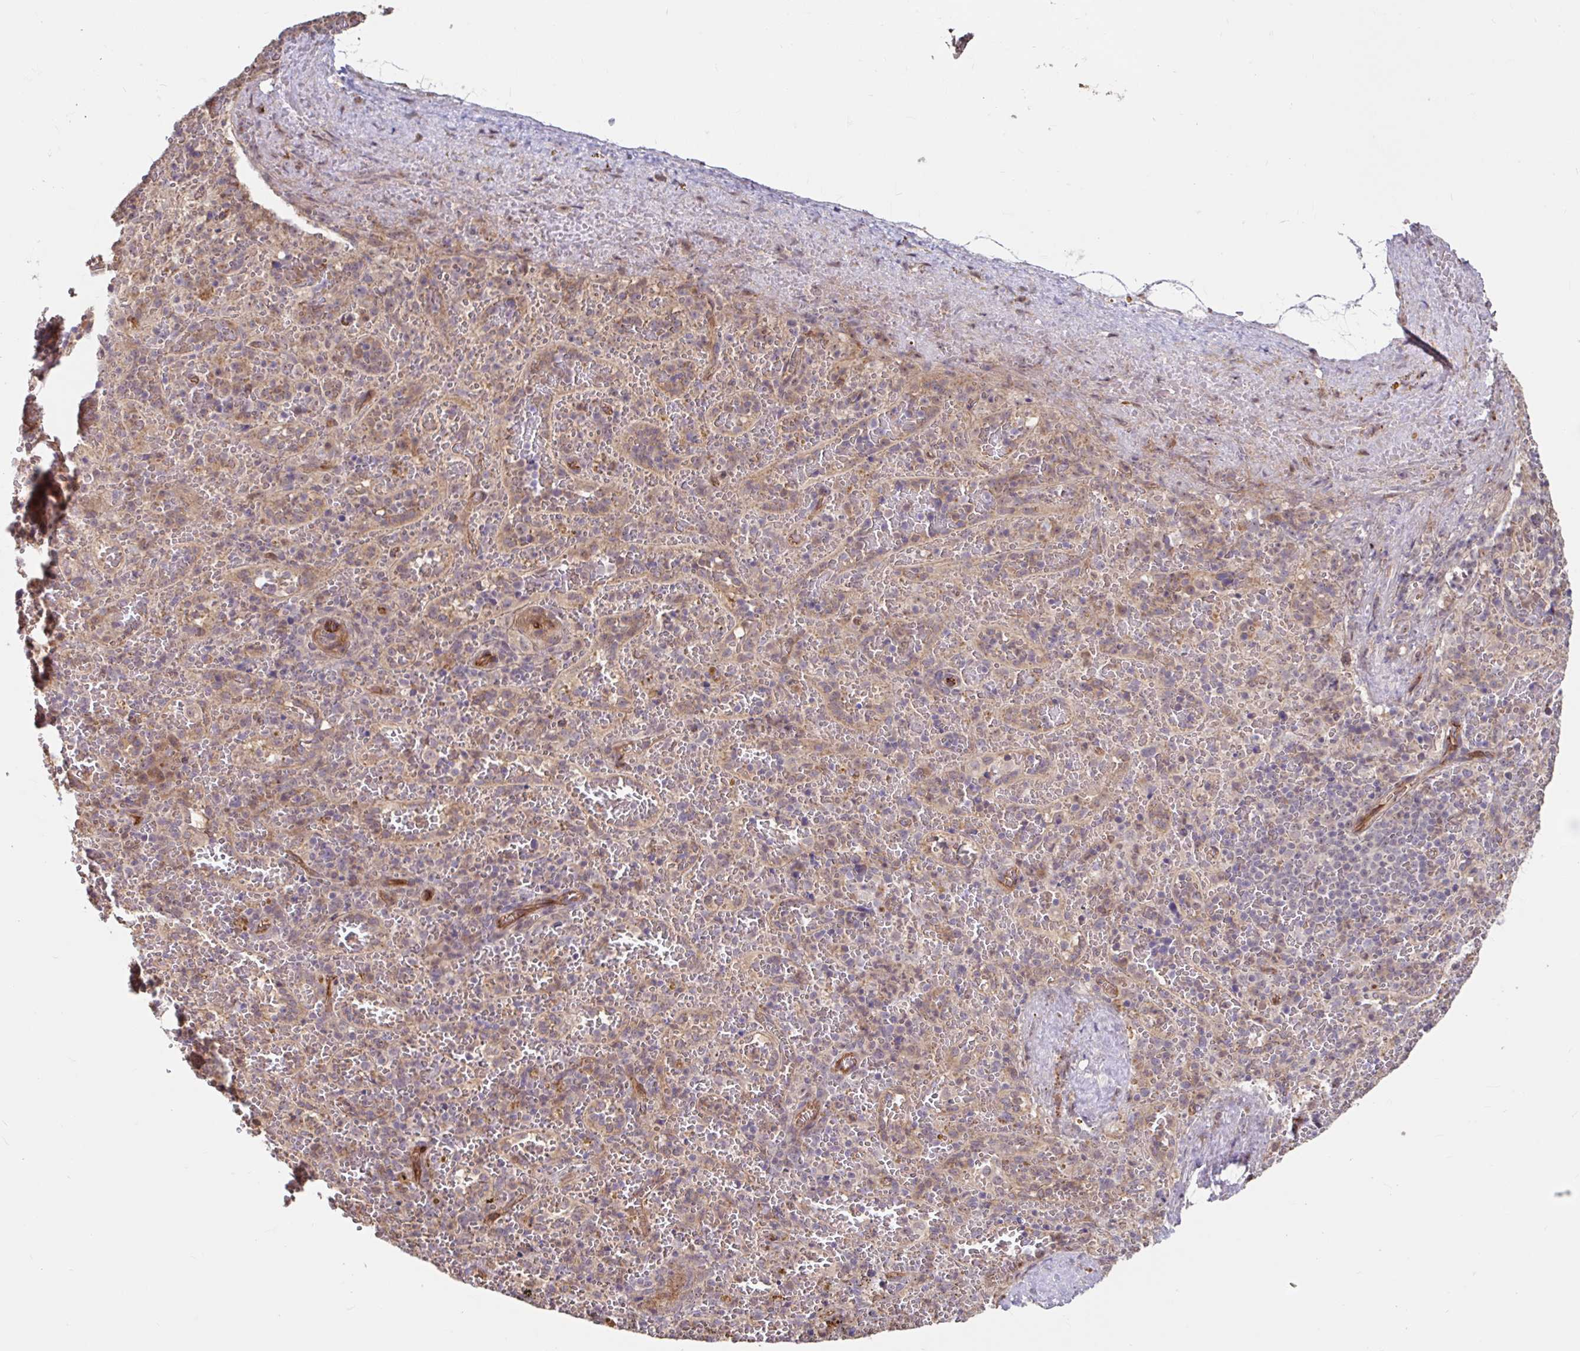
{"staining": {"intensity": "negative", "quantity": "none", "location": "none"}, "tissue": "spleen", "cell_type": "Cells in red pulp", "image_type": "normal", "snomed": [{"axis": "morphology", "description": "Normal tissue, NOS"}, {"axis": "topography", "description": "Spleen"}], "caption": "DAB (3,3'-diaminobenzidine) immunohistochemical staining of unremarkable spleen demonstrates no significant positivity in cells in red pulp. (Stains: DAB immunohistochemistry (IHC) with hematoxylin counter stain, Microscopy: brightfield microscopy at high magnification).", "gene": "STYXL1", "patient": {"sex": "female", "age": 50}}